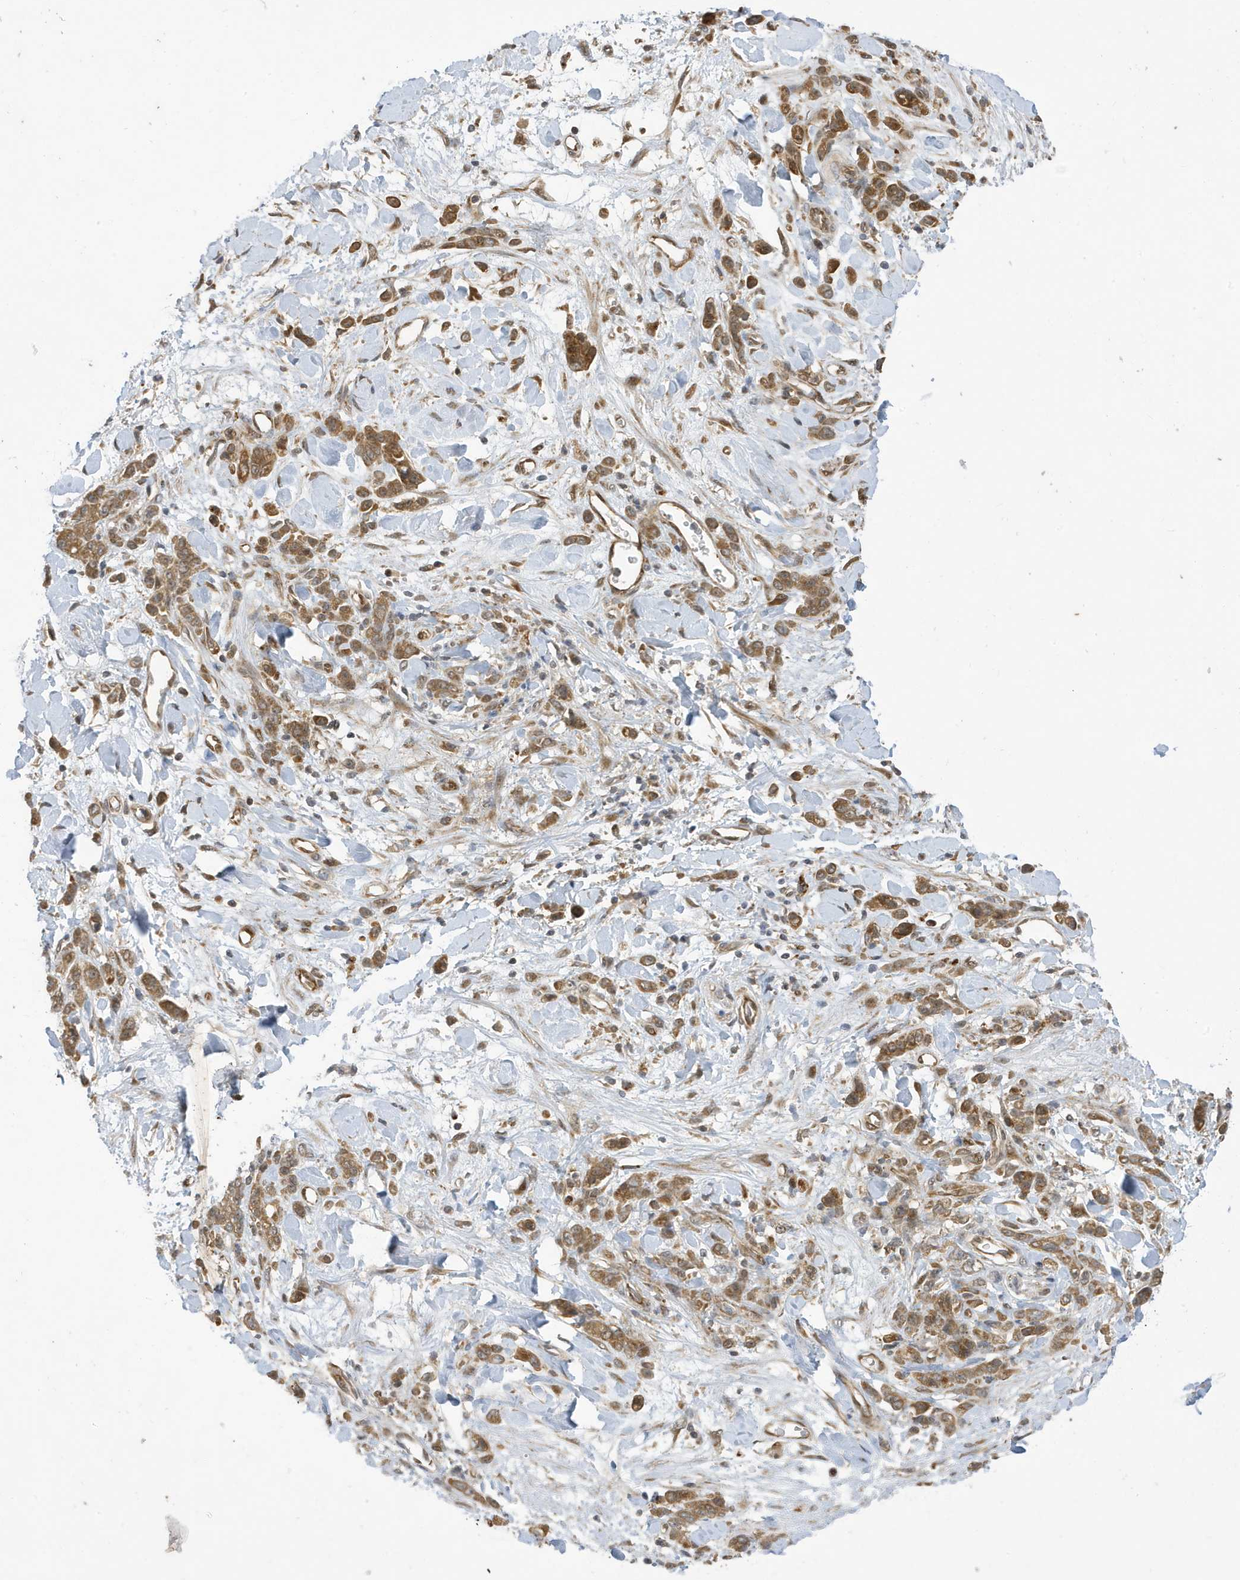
{"staining": {"intensity": "moderate", "quantity": ">75%", "location": "cytoplasmic/membranous"}, "tissue": "stomach cancer", "cell_type": "Tumor cells", "image_type": "cancer", "snomed": [{"axis": "morphology", "description": "Normal tissue, NOS"}, {"axis": "morphology", "description": "Adenocarcinoma, NOS"}, {"axis": "topography", "description": "Stomach"}], "caption": "Approximately >75% of tumor cells in human stomach cancer (adenocarcinoma) show moderate cytoplasmic/membranous protein expression as visualized by brown immunohistochemical staining.", "gene": "NCOA7", "patient": {"sex": "male", "age": 82}}